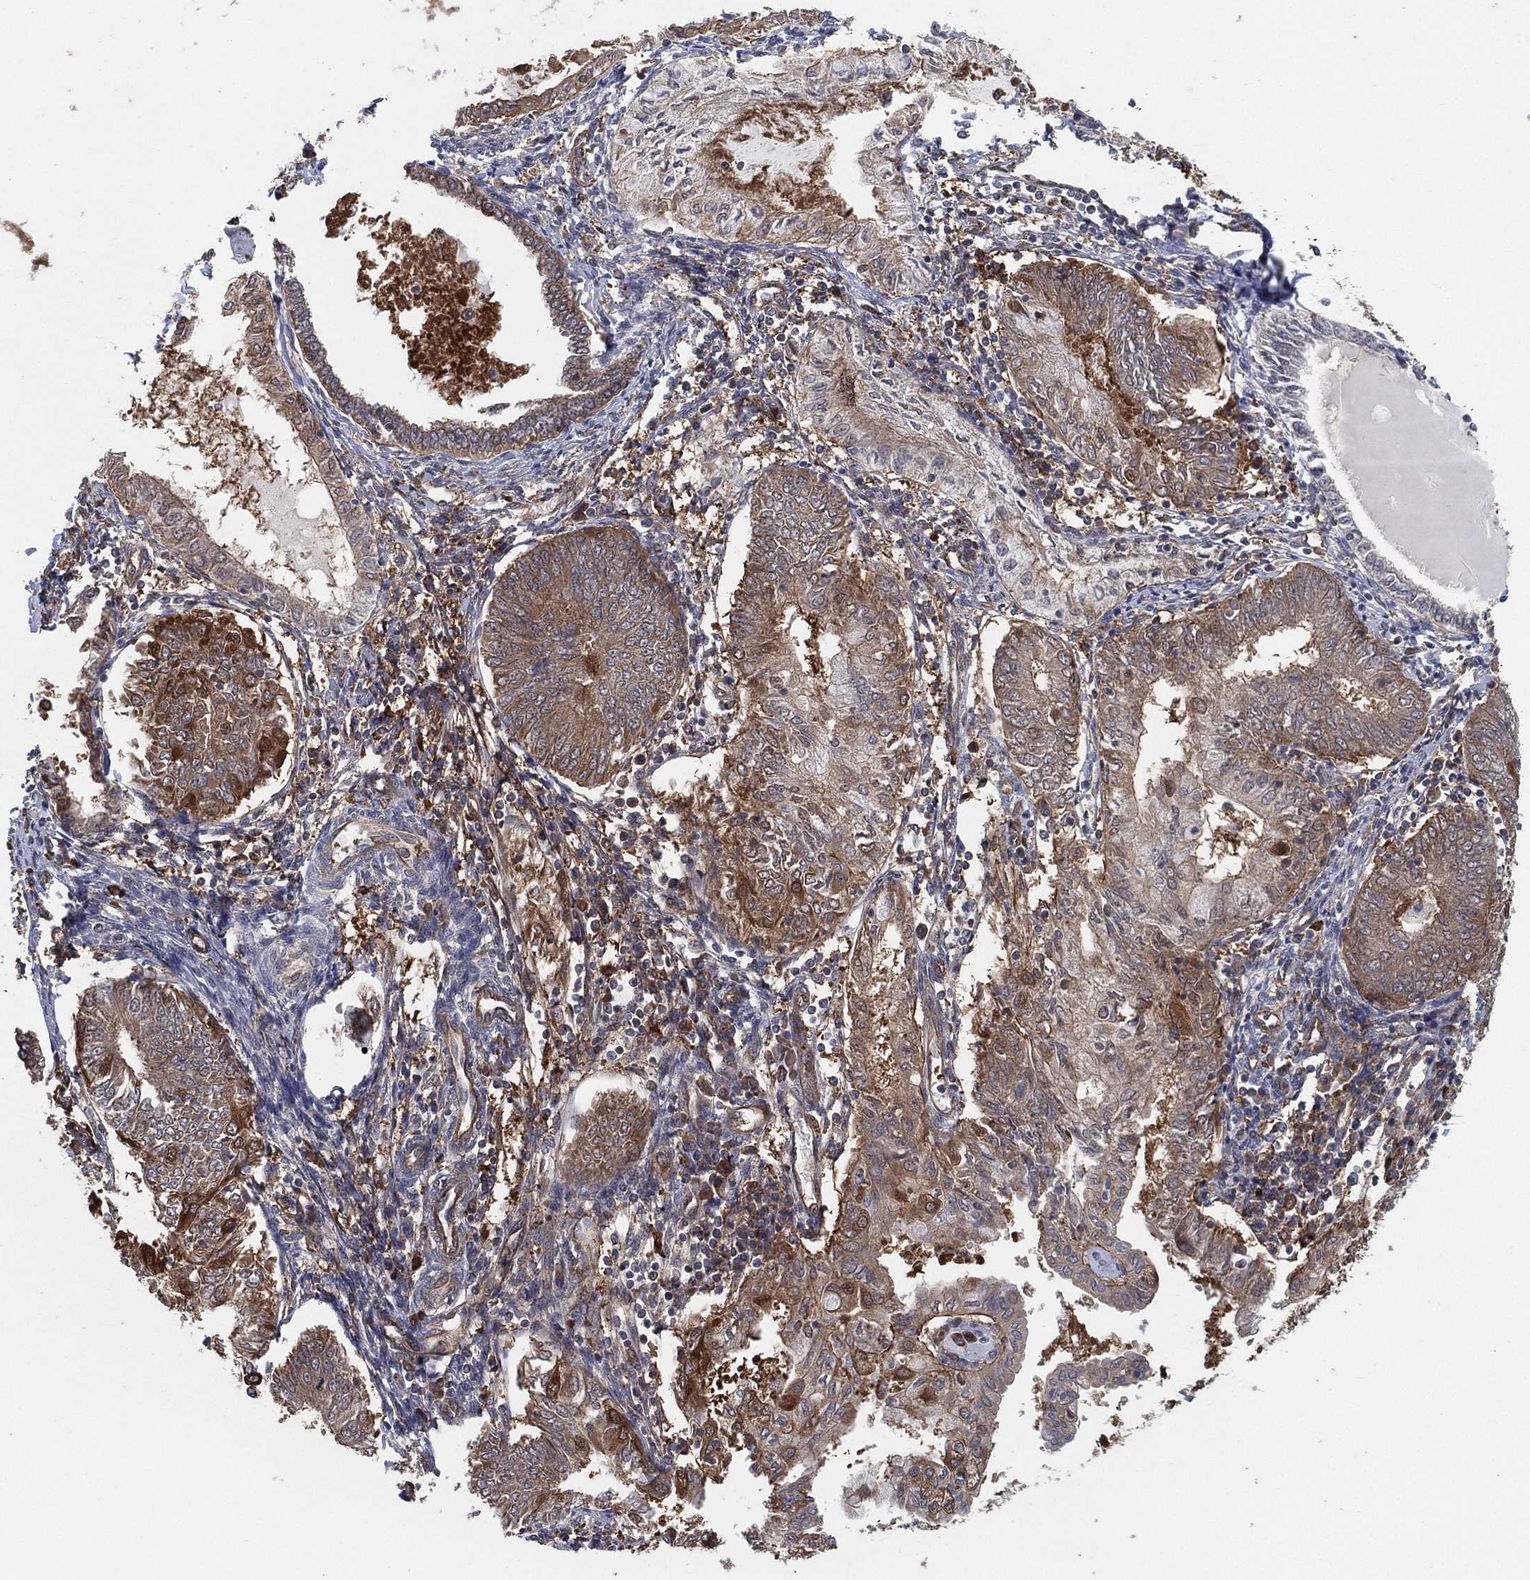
{"staining": {"intensity": "moderate", "quantity": "25%-75%", "location": "cytoplasmic/membranous"}, "tissue": "endometrial cancer", "cell_type": "Tumor cells", "image_type": "cancer", "snomed": [{"axis": "morphology", "description": "Adenocarcinoma, NOS"}, {"axis": "topography", "description": "Endometrium"}], "caption": "Protein expression analysis of endometrial adenocarcinoma reveals moderate cytoplasmic/membranous positivity in about 25%-75% of tumor cells.", "gene": "PSMG4", "patient": {"sex": "female", "age": 68}}